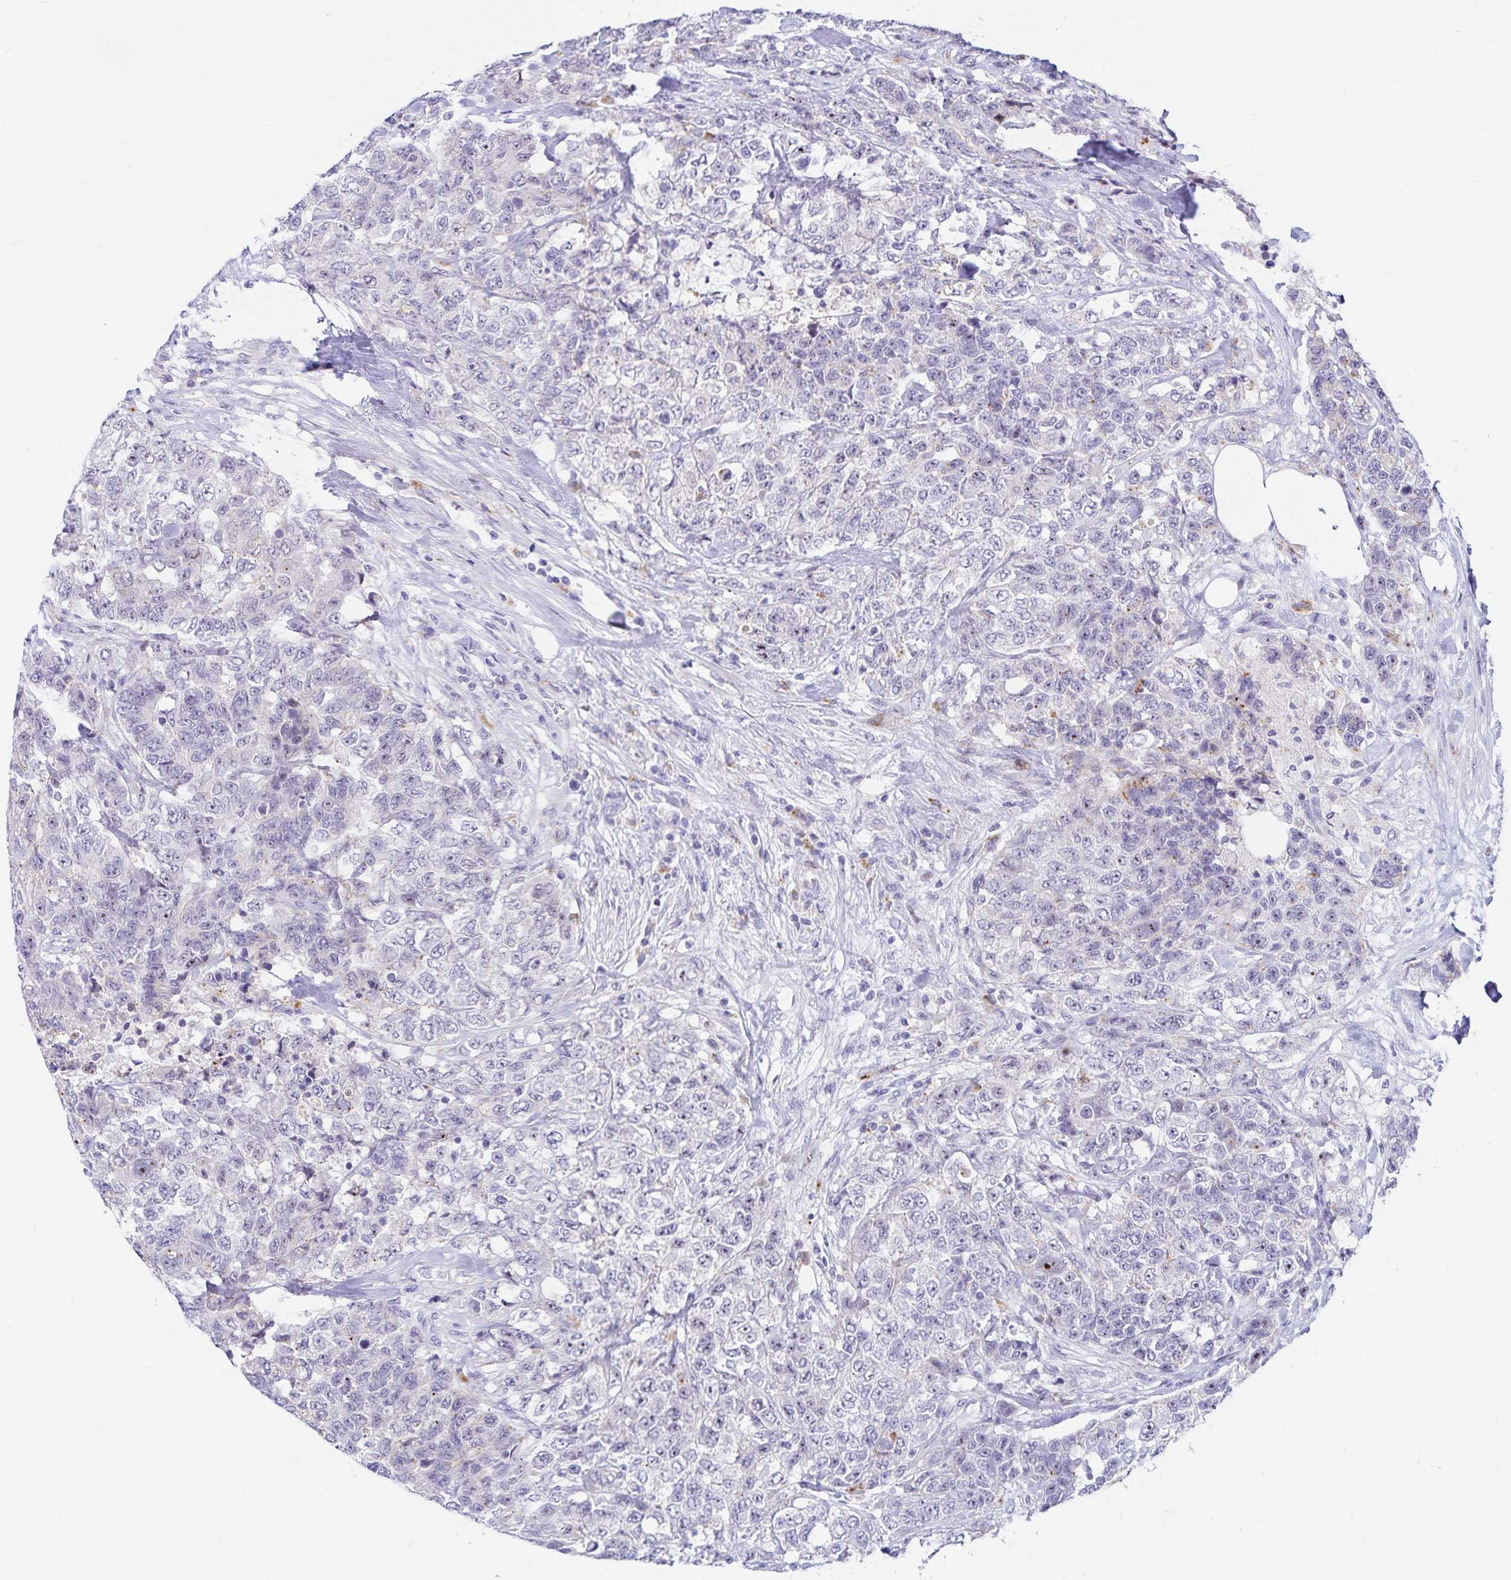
{"staining": {"intensity": "negative", "quantity": "none", "location": "none"}, "tissue": "urothelial cancer", "cell_type": "Tumor cells", "image_type": "cancer", "snomed": [{"axis": "morphology", "description": "Urothelial carcinoma, High grade"}, {"axis": "topography", "description": "Urinary bladder"}], "caption": "This is an IHC photomicrograph of human high-grade urothelial carcinoma. There is no expression in tumor cells.", "gene": "KBTBD13", "patient": {"sex": "female", "age": 78}}